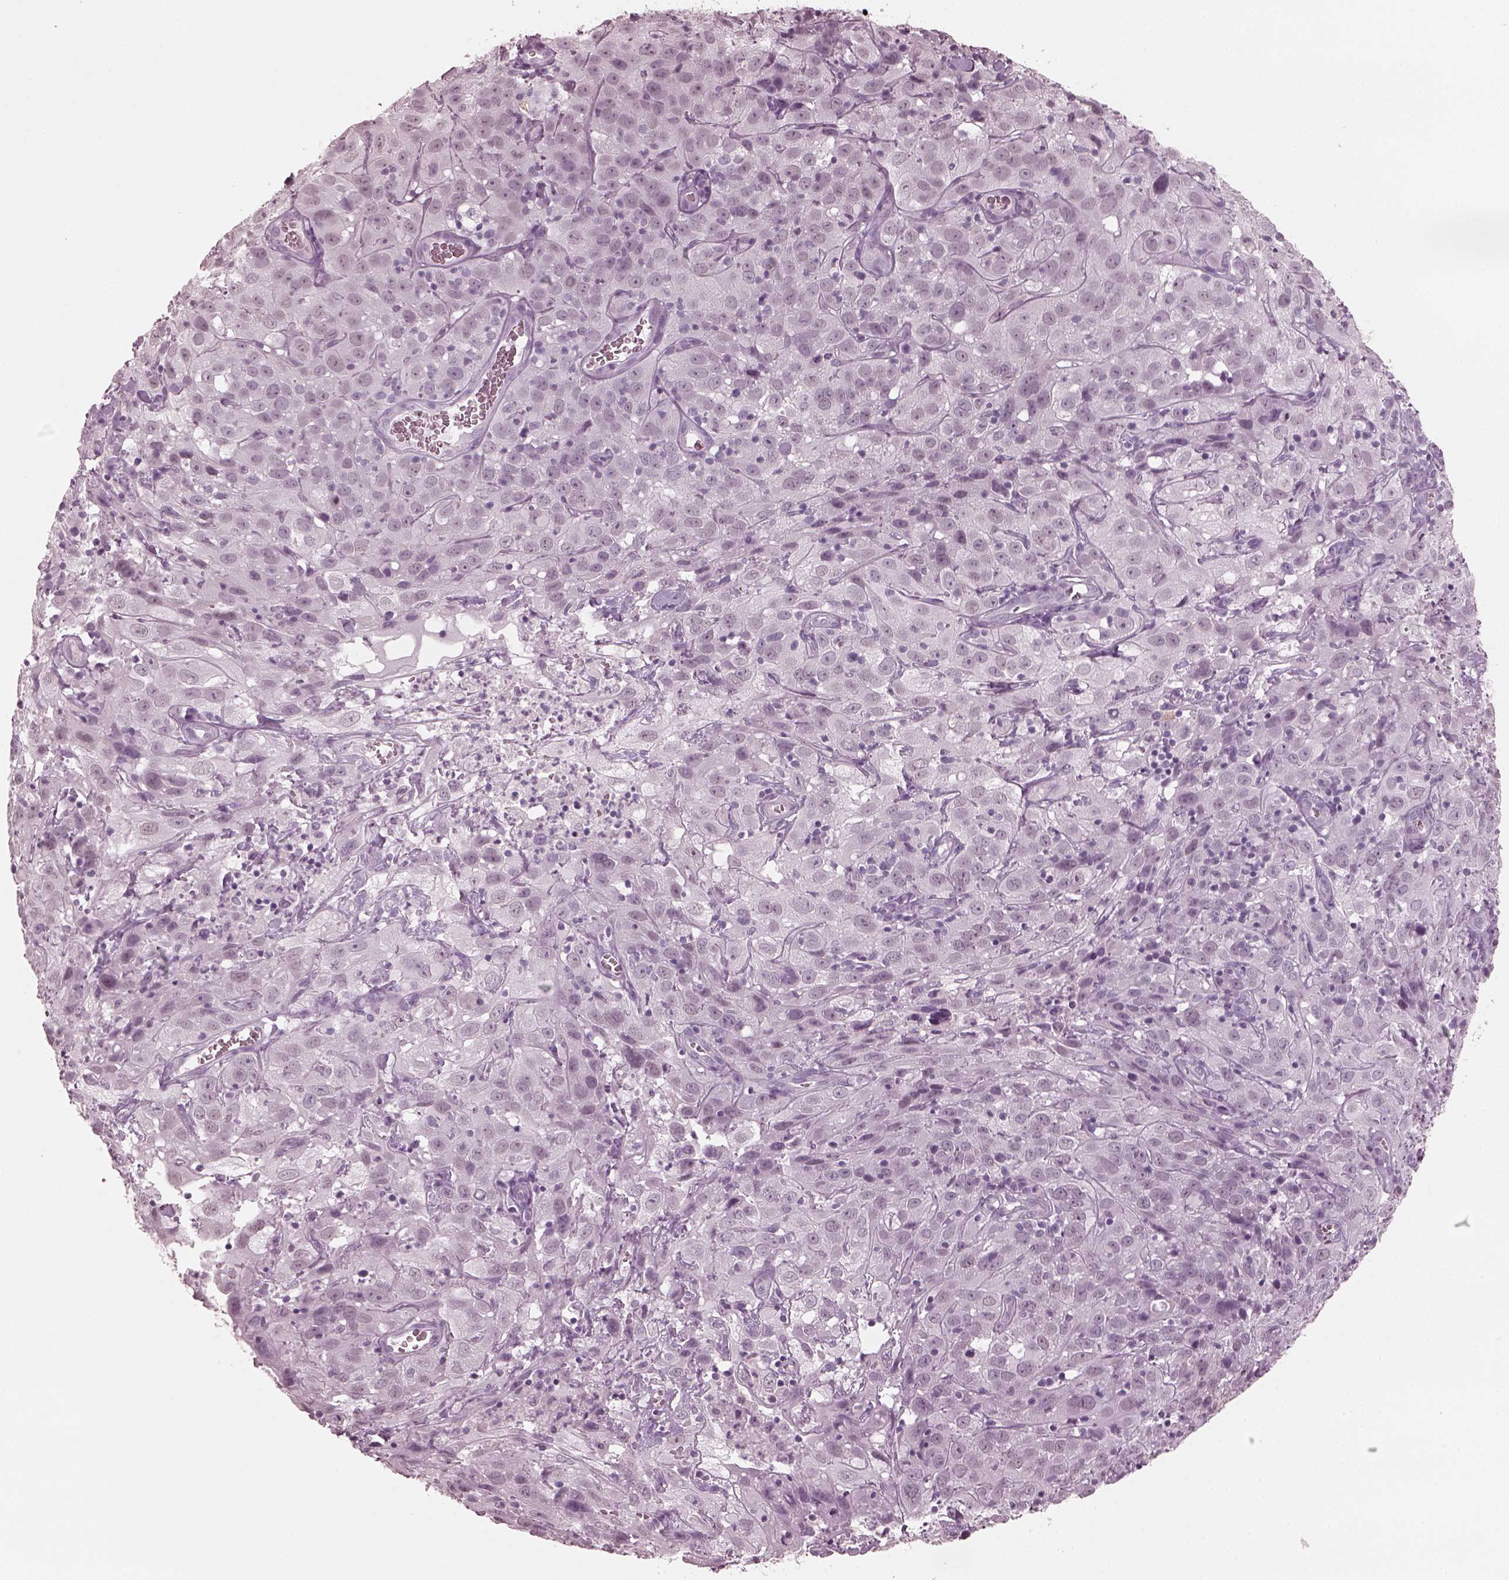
{"staining": {"intensity": "negative", "quantity": "none", "location": "none"}, "tissue": "cervical cancer", "cell_type": "Tumor cells", "image_type": "cancer", "snomed": [{"axis": "morphology", "description": "Squamous cell carcinoma, NOS"}, {"axis": "topography", "description": "Cervix"}], "caption": "Photomicrograph shows no protein positivity in tumor cells of cervical squamous cell carcinoma tissue.", "gene": "C2orf81", "patient": {"sex": "female", "age": 32}}